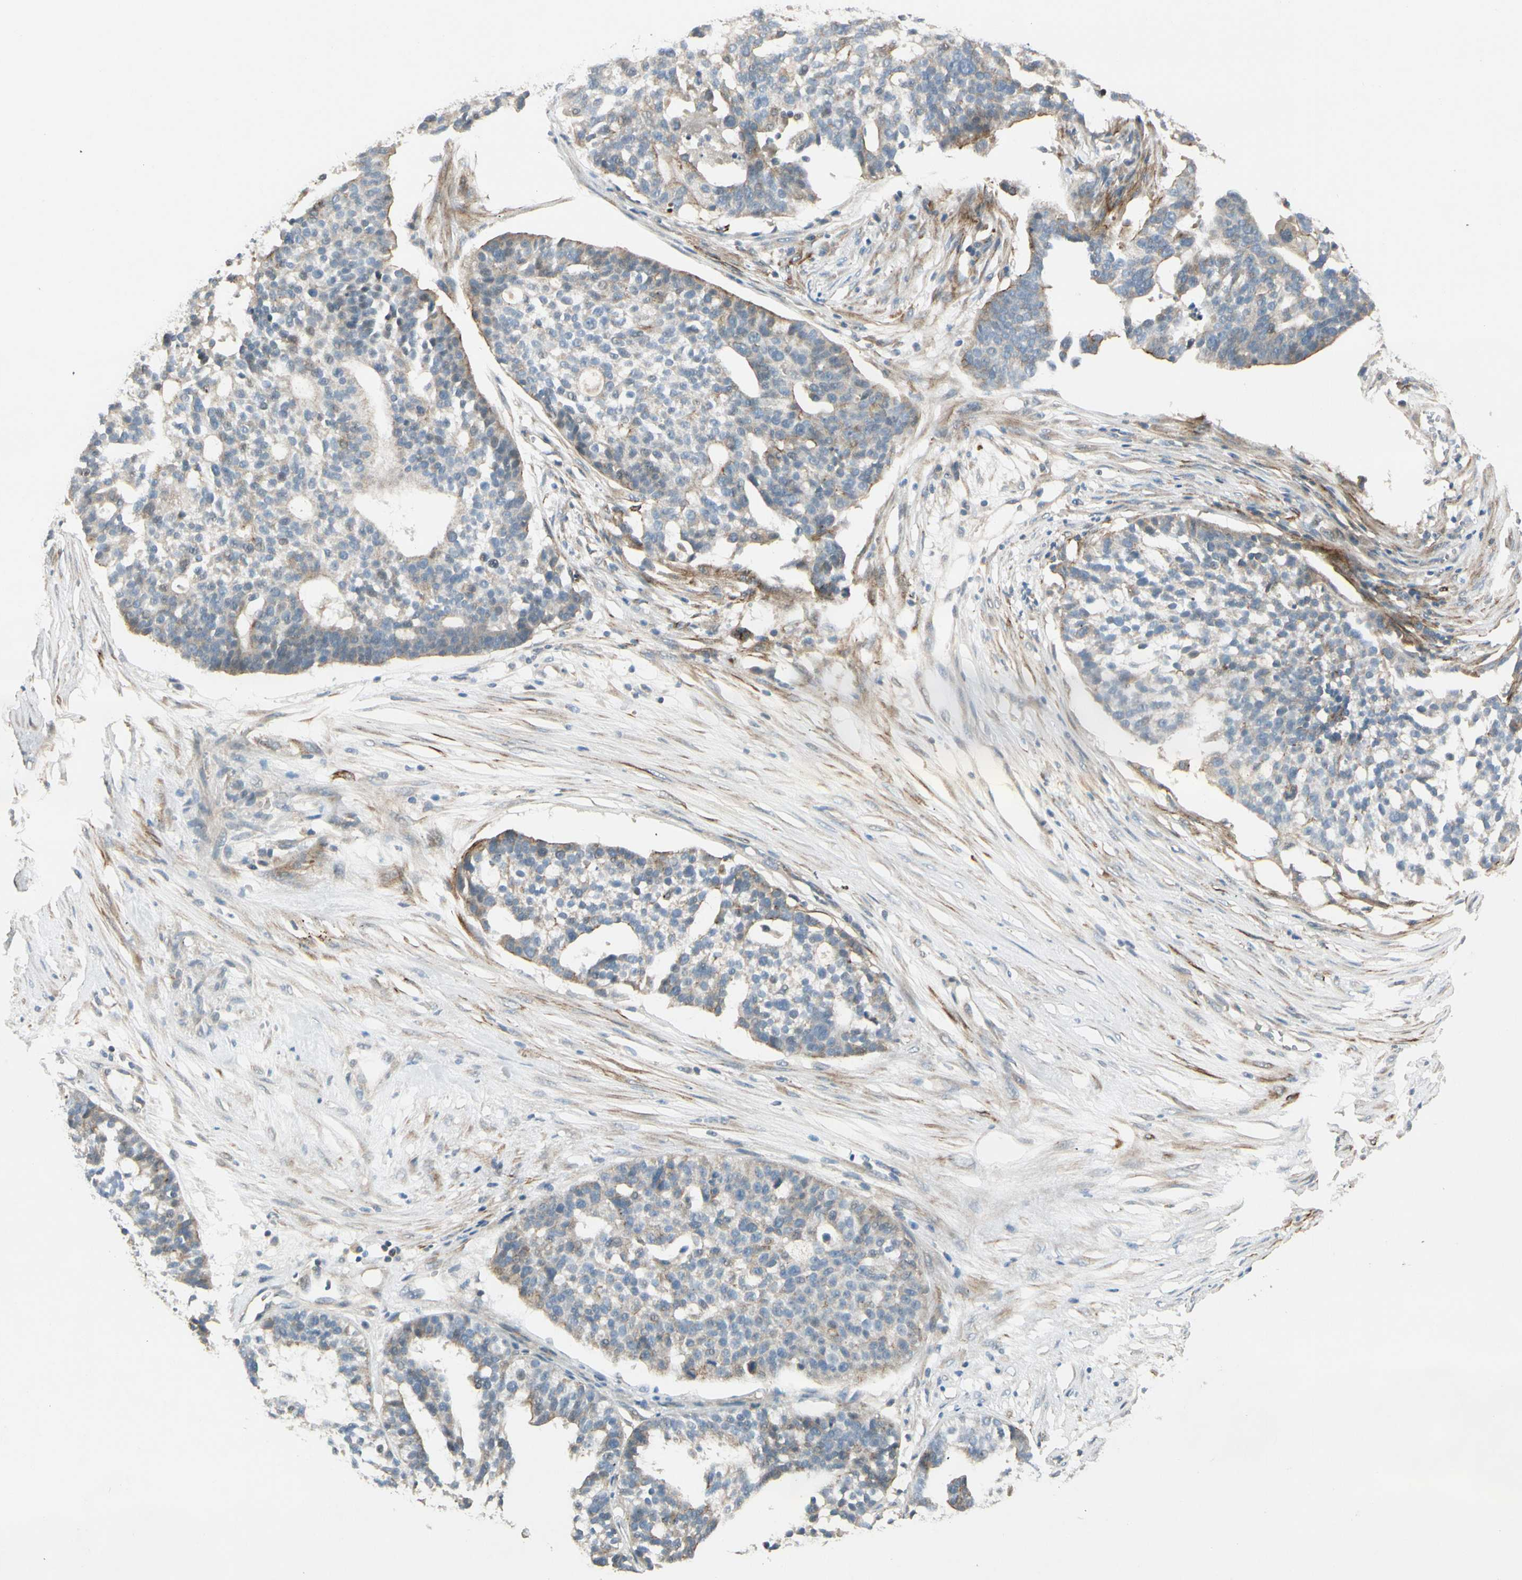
{"staining": {"intensity": "moderate", "quantity": "25%-75%", "location": "cytoplasmic/membranous"}, "tissue": "ovarian cancer", "cell_type": "Tumor cells", "image_type": "cancer", "snomed": [{"axis": "morphology", "description": "Cystadenocarcinoma, serous, NOS"}, {"axis": "topography", "description": "Ovary"}], "caption": "Brown immunohistochemical staining in ovarian cancer demonstrates moderate cytoplasmic/membranous positivity in about 25%-75% of tumor cells. The staining was performed using DAB, with brown indicating positive protein expression. Nuclei are stained blue with hematoxylin.", "gene": "PPP3CB", "patient": {"sex": "female", "age": 59}}